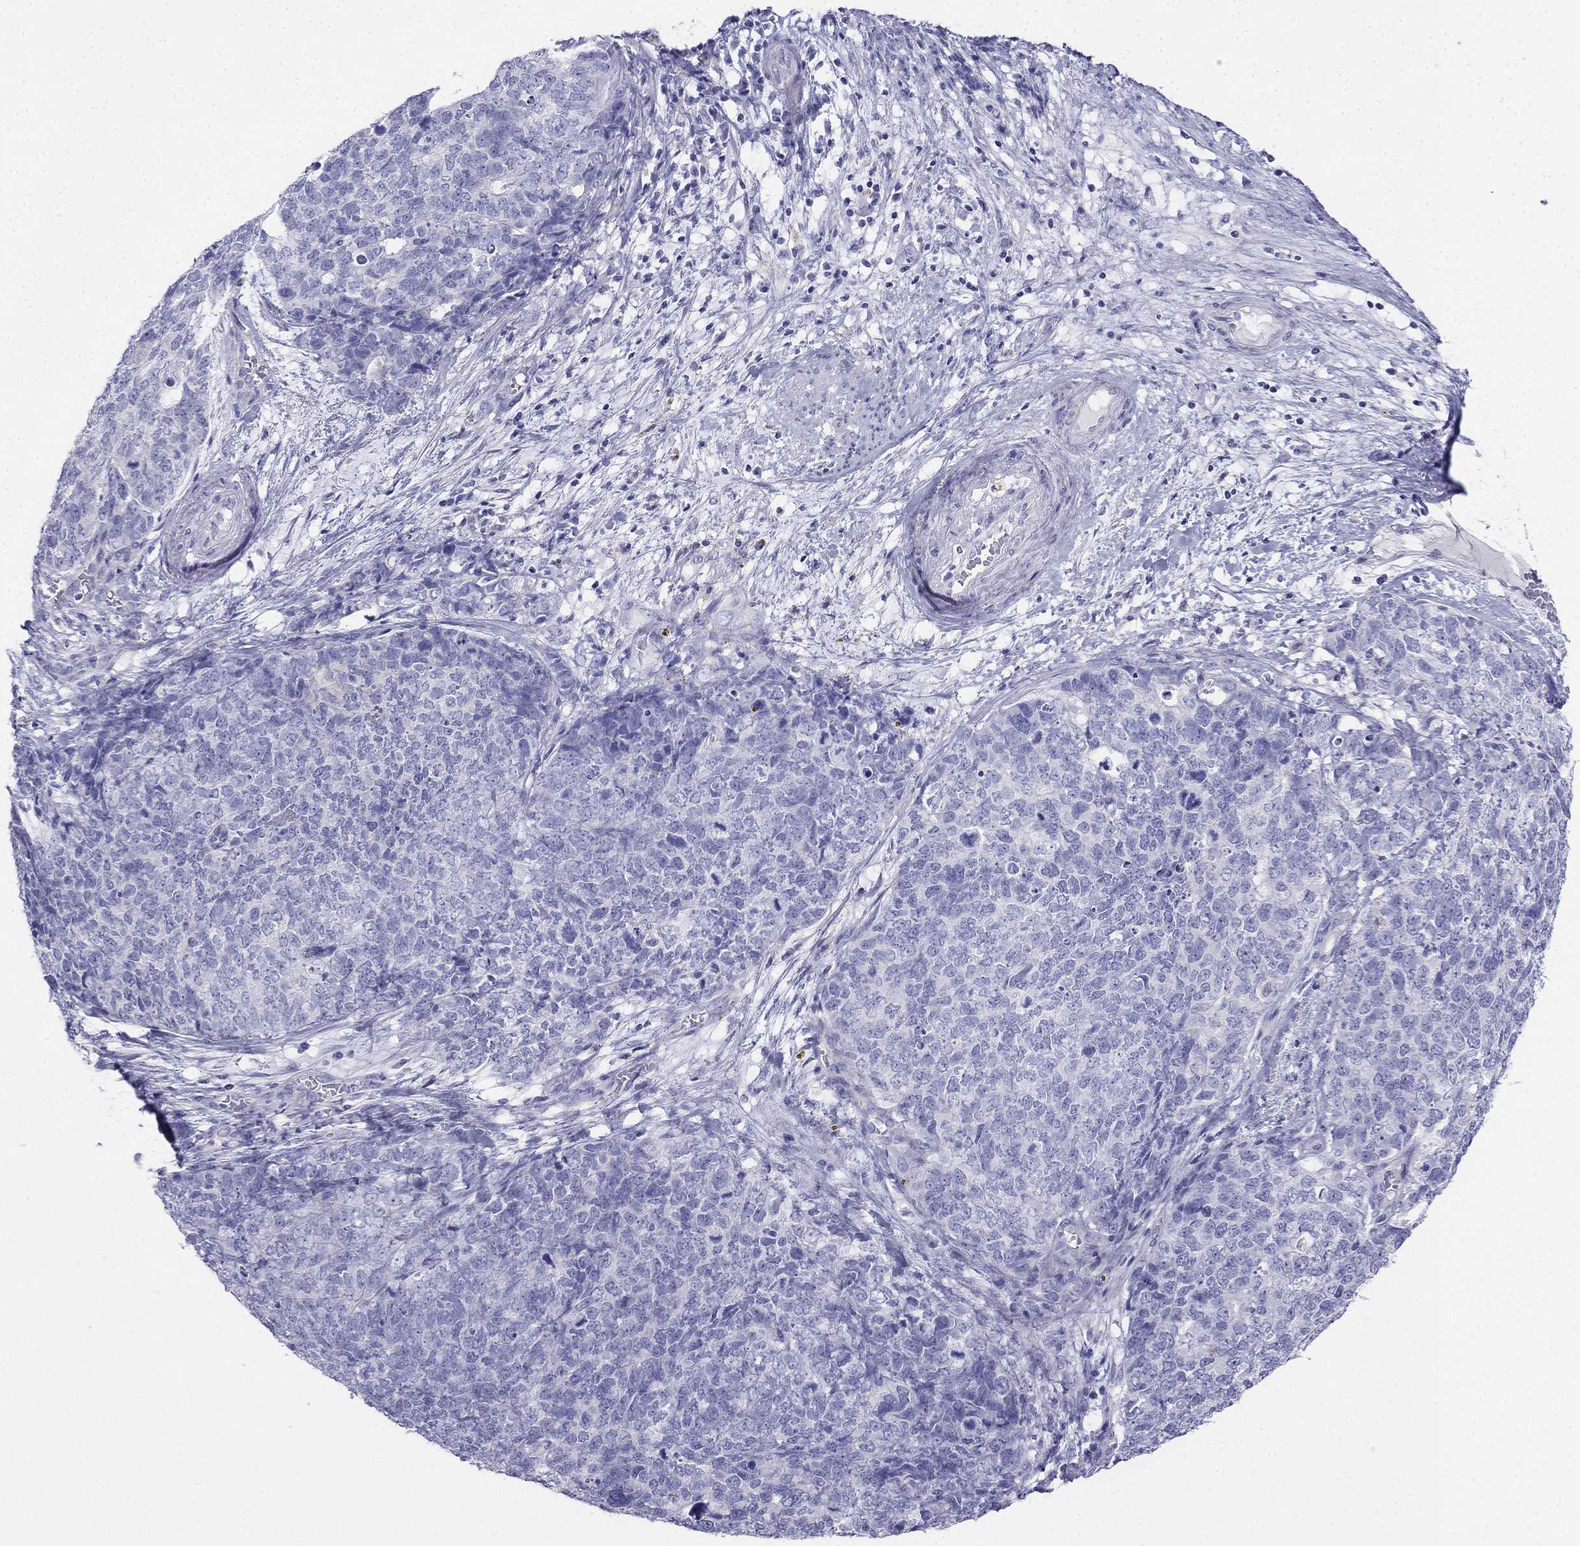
{"staining": {"intensity": "negative", "quantity": "none", "location": "none"}, "tissue": "cervical cancer", "cell_type": "Tumor cells", "image_type": "cancer", "snomed": [{"axis": "morphology", "description": "Squamous cell carcinoma, NOS"}, {"axis": "topography", "description": "Cervix"}], "caption": "Immunohistochemistry (IHC) of cervical cancer (squamous cell carcinoma) shows no staining in tumor cells.", "gene": "ALOXE3", "patient": {"sex": "female", "age": 63}}